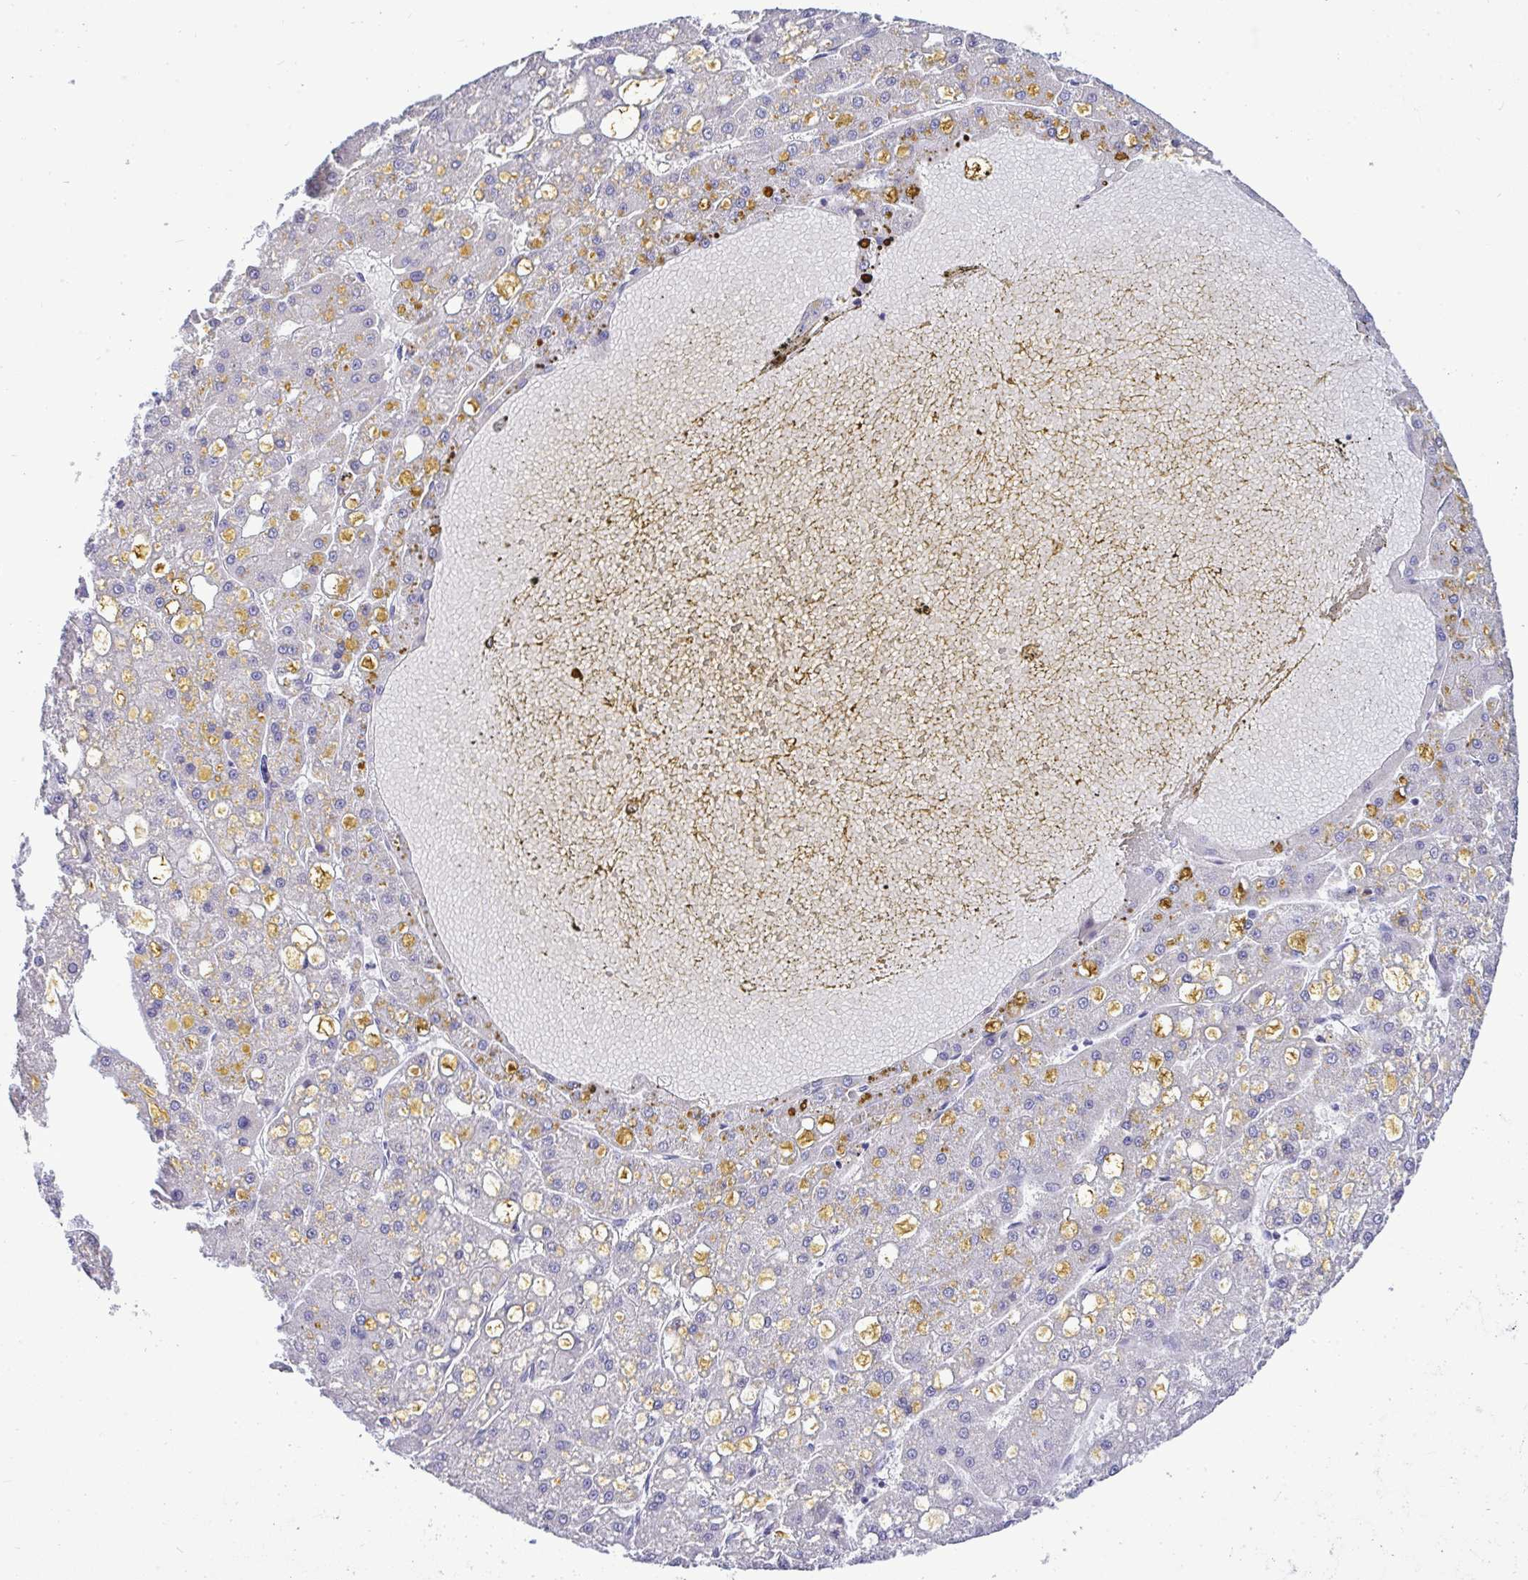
{"staining": {"intensity": "negative", "quantity": "none", "location": "none"}, "tissue": "liver cancer", "cell_type": "Tumor cells", "image_type": "cancer", "snomed": [{"axis": "morphology", "description": "Carcinoma, Hepatocellular, NOS"}, {"axis": "topography", "description": "Liver"}], "caption": "High magnification brightfield microscopy of liver hepatocellular carcinoma stained with DAB (3,3'-diaminobenzidine) (brown) and counterstained with hematoxylin (blue): tumor cells show no significant expression.", "gene": "ST8SIA2", "patient": {"sex": "male", "age": 67}}